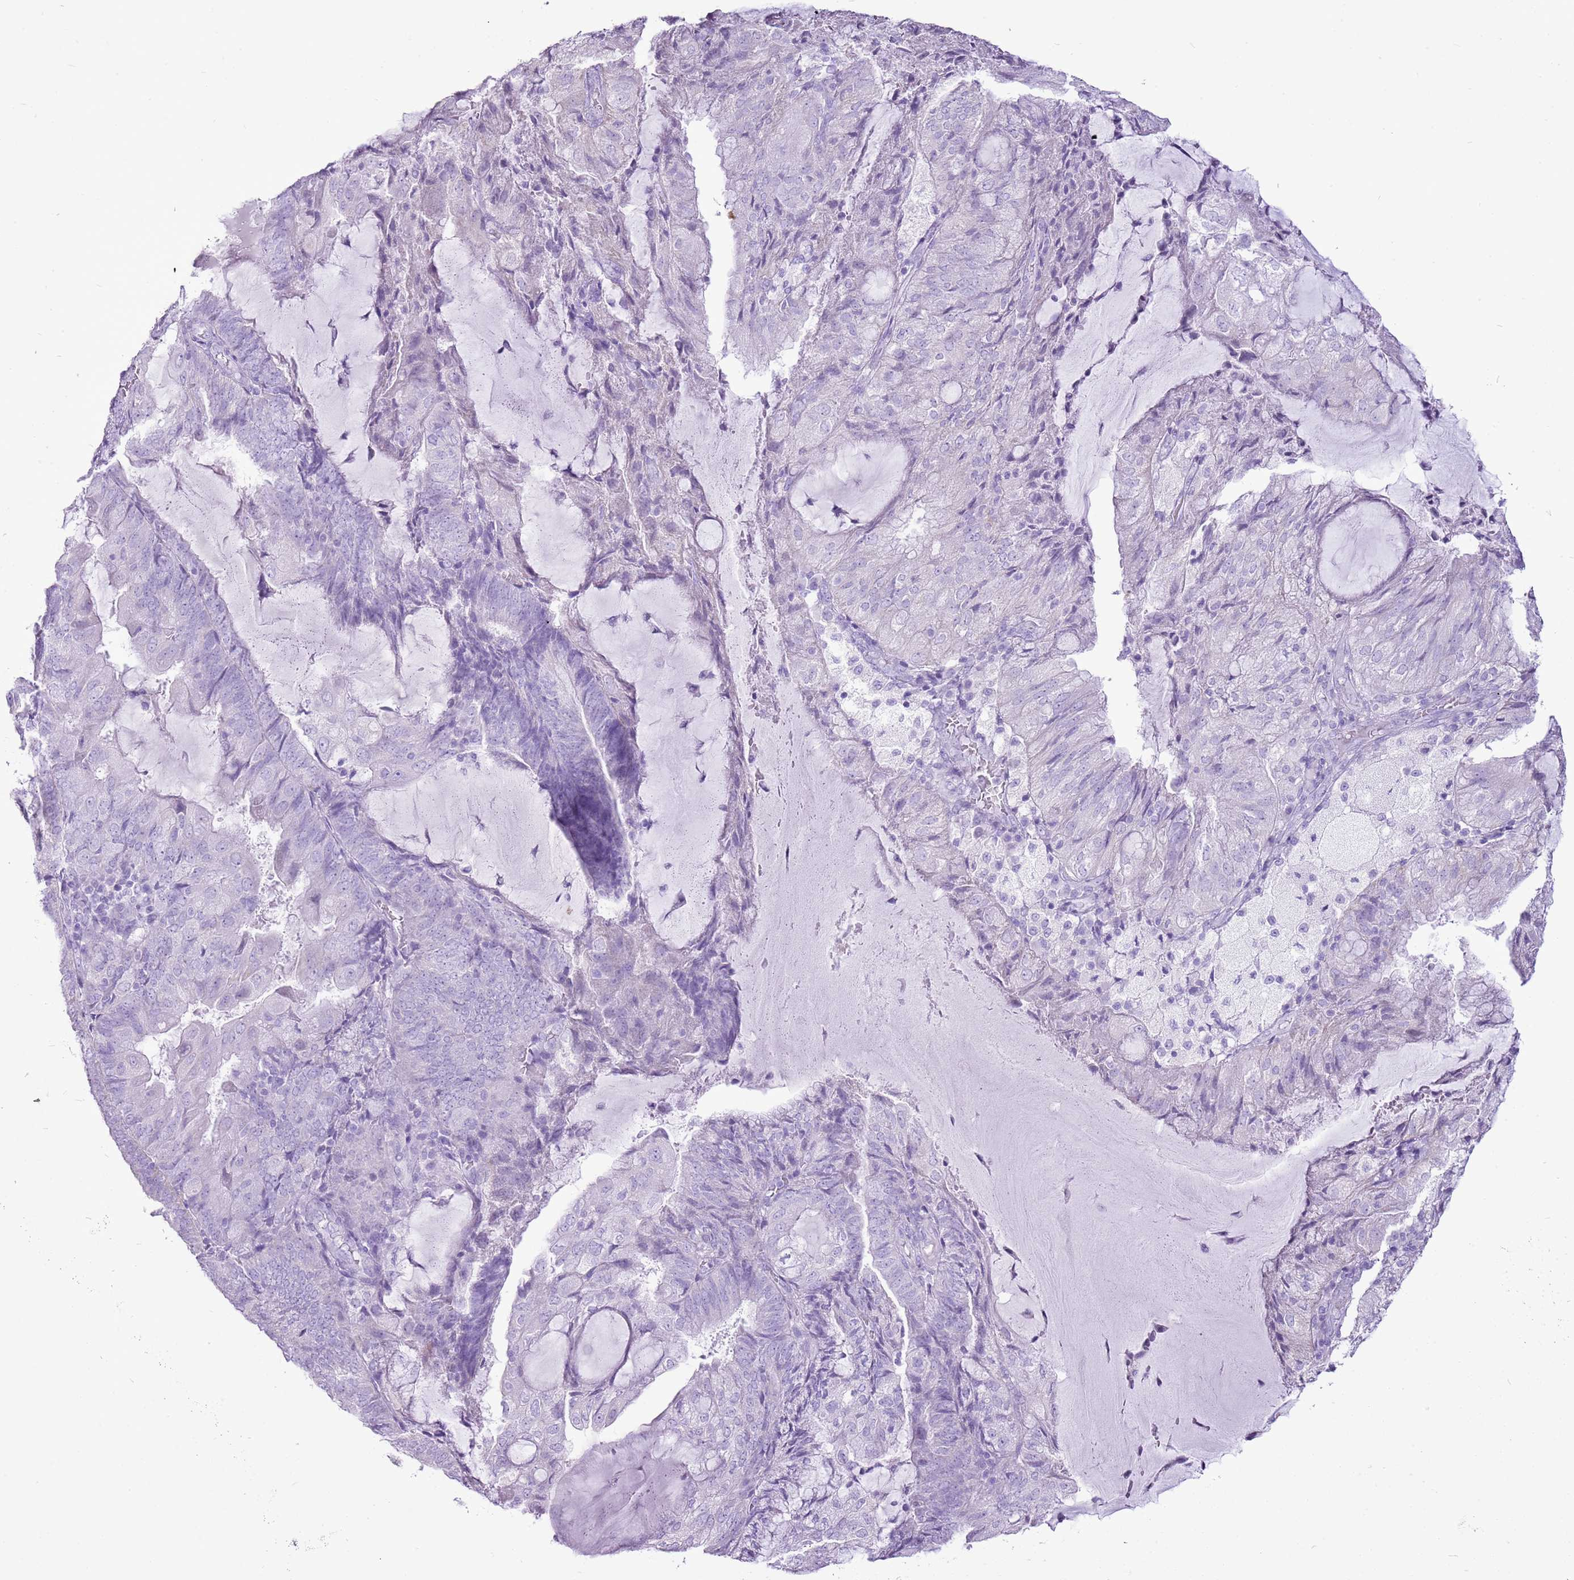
{"staining": {"intensity": "negative", "quantity": "none", "location": "none"}, "tissue": "endometrial cancer", "cell_type": "Tumor cells", "image_type": "cancer", "snomed": [{"axis": "morphology", "description": "Adenocarcinoma, NOS"}, {"axis": "topography", "description": "Endometrium"}], "caption": "DAB (3,3'-diaminobenzidine) immunohistochemical staining of human endometrial cancer (adenocarcinoma) exhibits no significant staining in tumor cells.", "gene": "CNFN", "patient": {"sex": "female", "age": 81}}